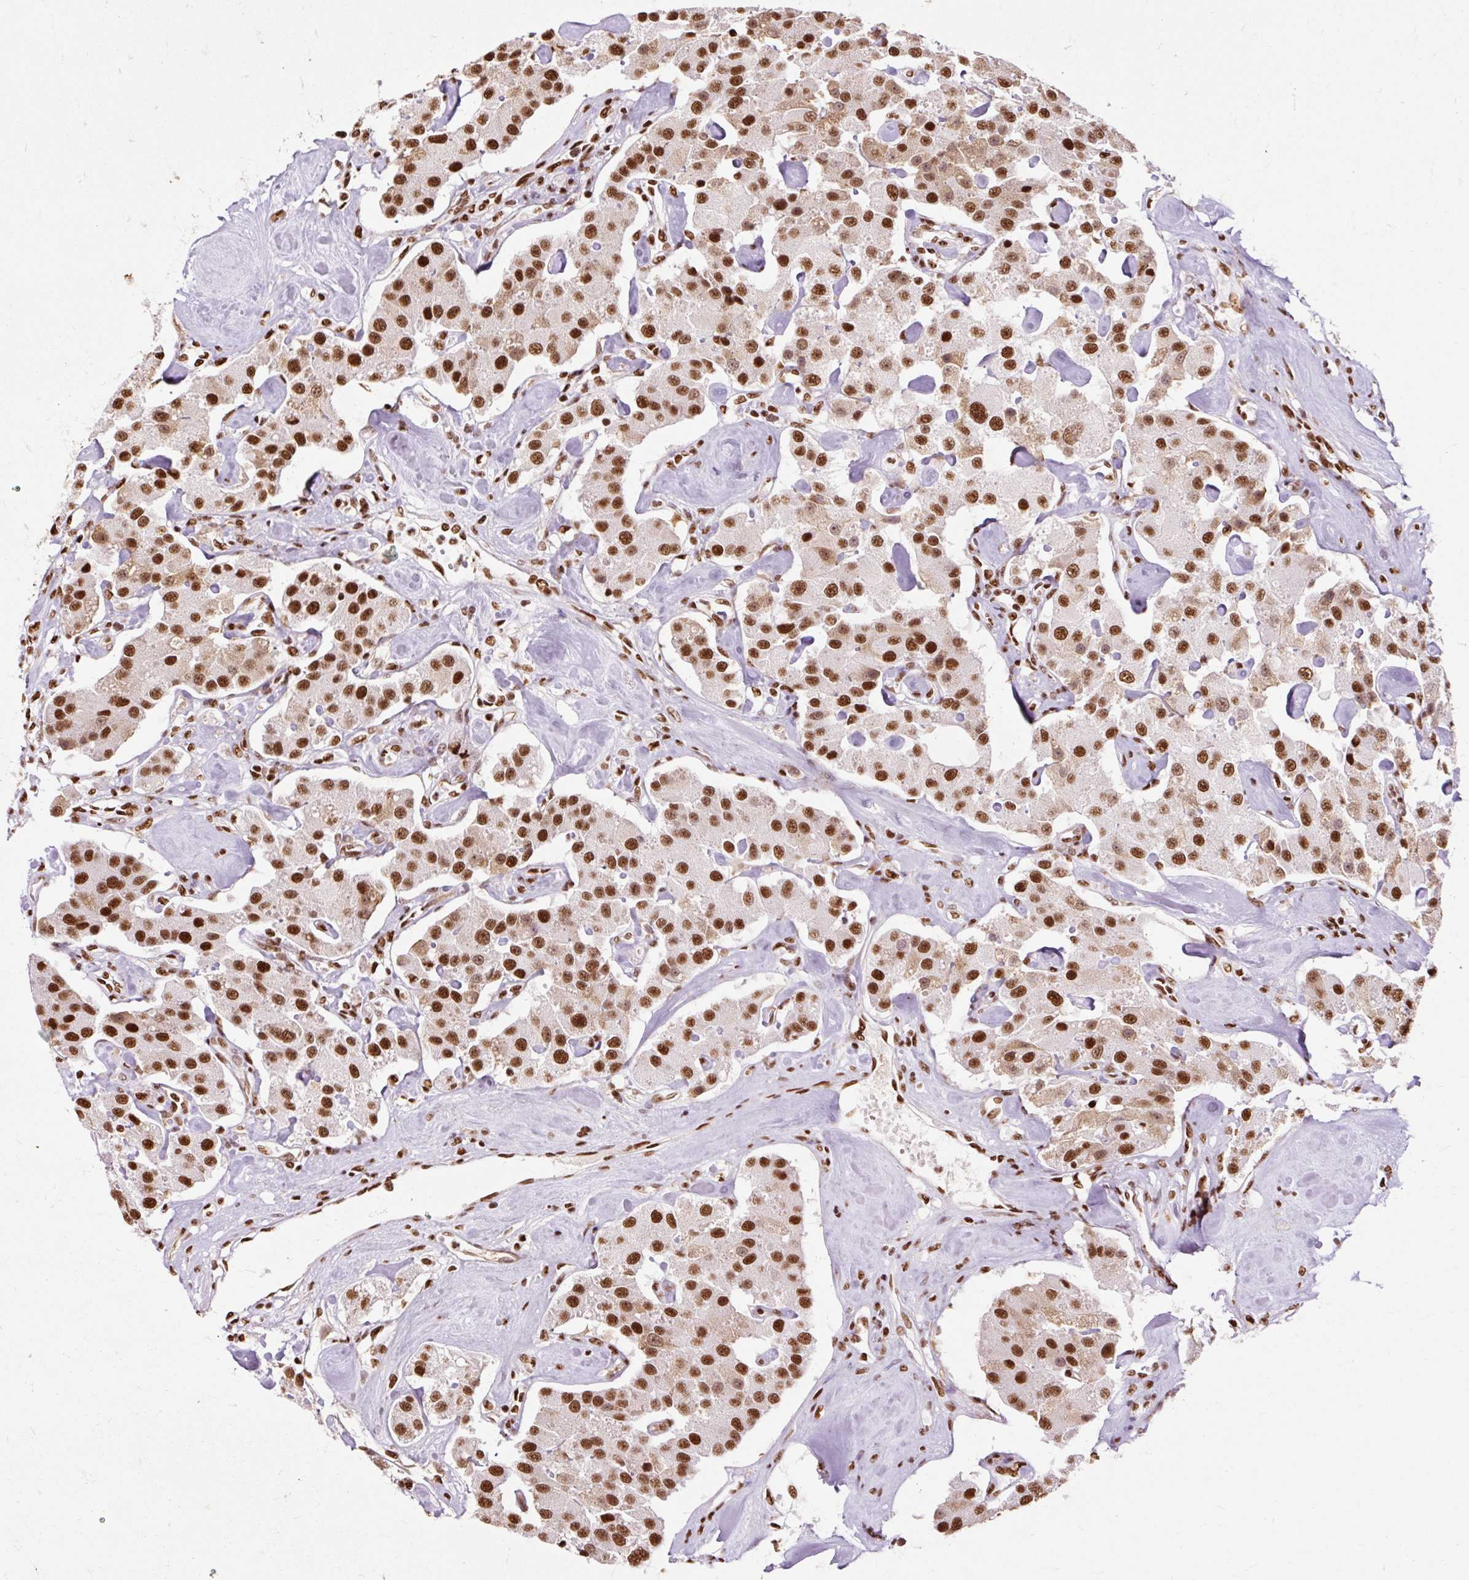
{"staining": {"intensity": "strong", "quantity": ">75%", "location": "nuclear"}, "tissue": "carcinoid", "cell_type": "Tumor cells", "image_type": "cancer", "snomed": [{"axis": "morphology", "description": "Carcinoid, malignant, NOS"}, {"axis": "topography", "description": "Pancreas"}], "caption": "Immunohistochemical staining of carcinoid demonstrates high levels of strong nuclear protein staining in about >75% of tumor cells. (IHC, brightfield microscopy, high magnification).", "gene": "XRCC6", "patient": {"sex": "male", "age": 41}}